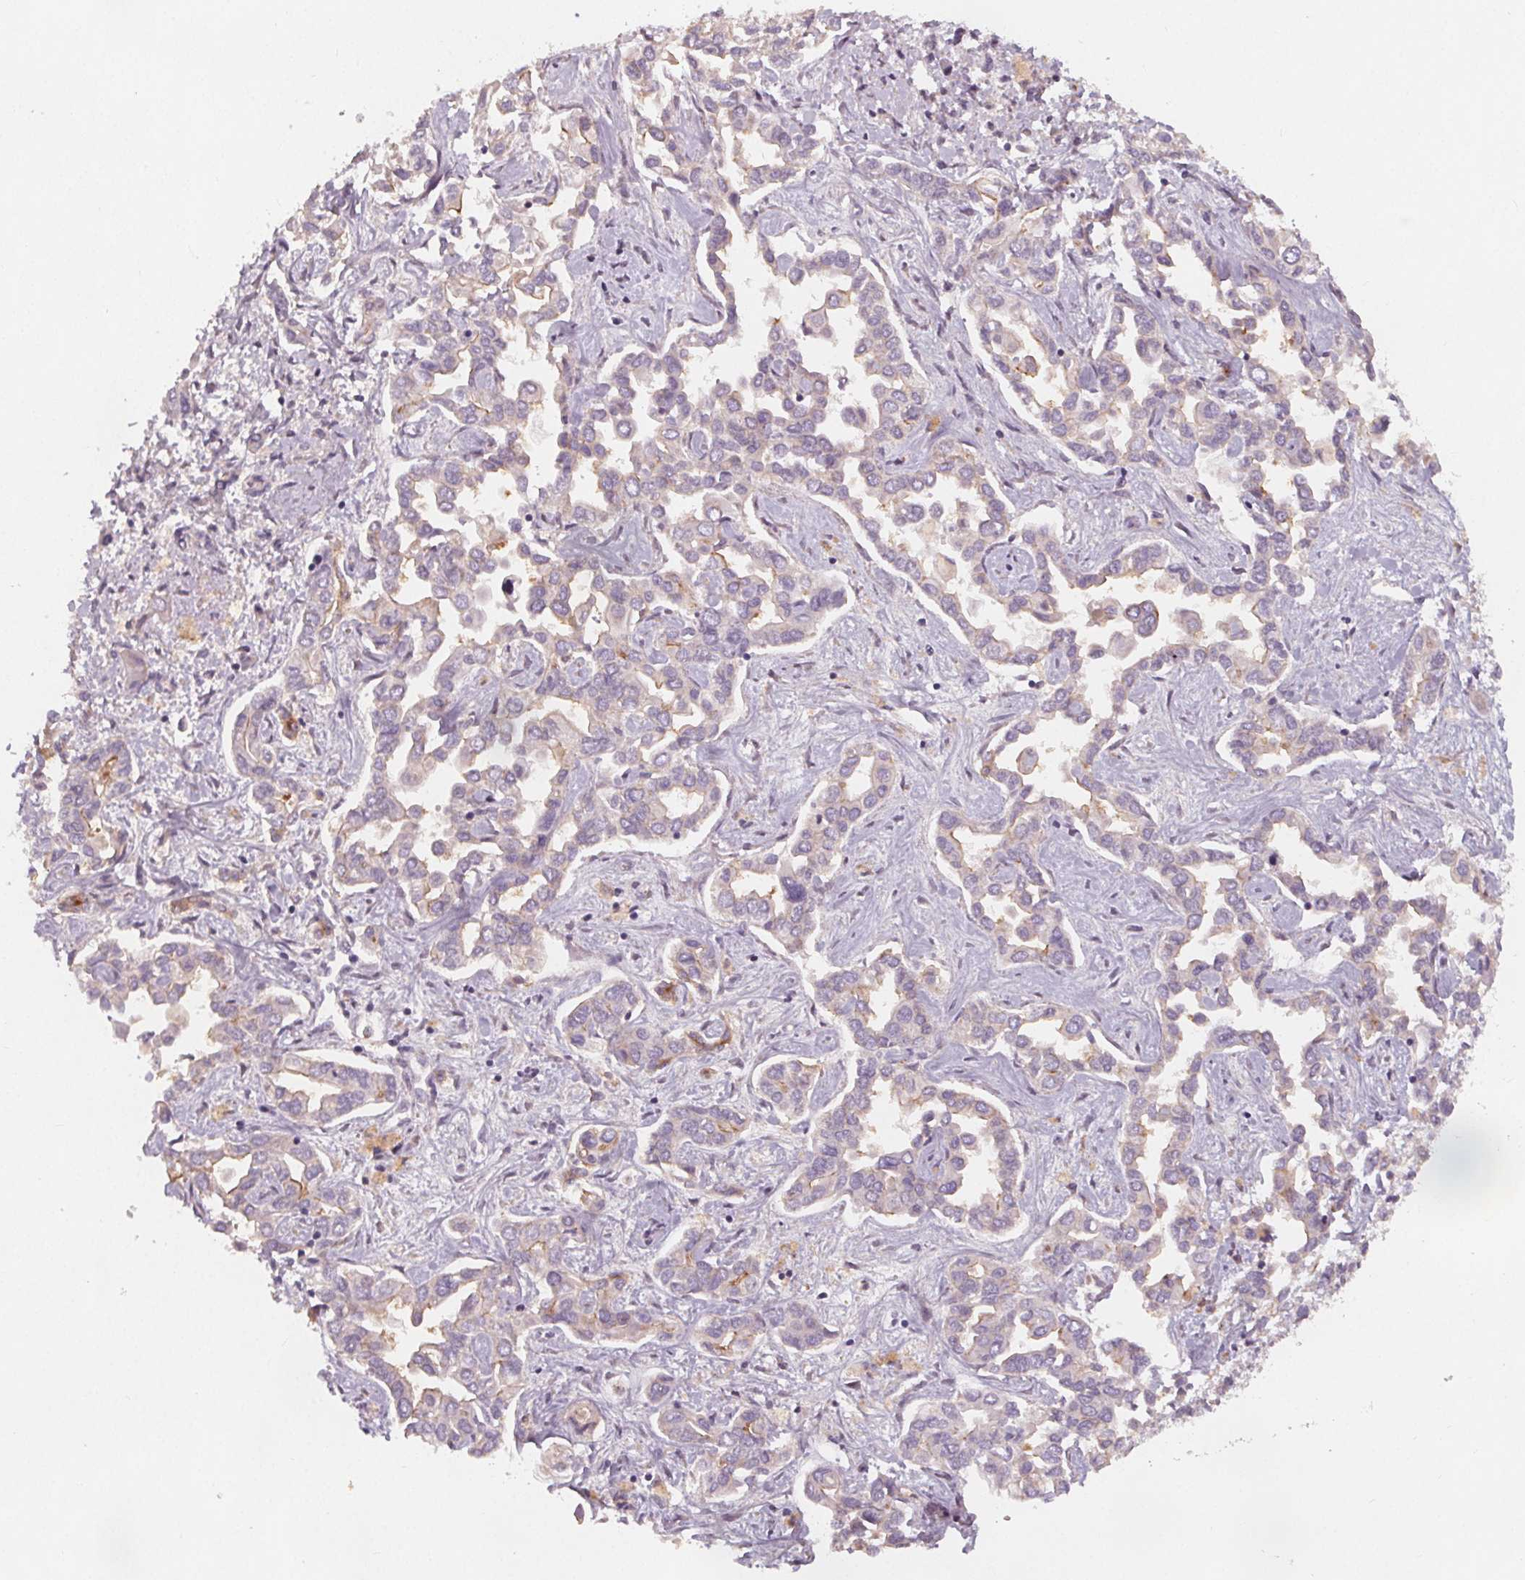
{"staining": {"intensity": "weak", "quantity": "<25%", "location": "cytoplasmic/membranous"}, "tissue": "liver cancer", "cell_type": "Tumor cells", "image_type": "cancer", "snomed": [{"axis": "morphology", "description": "Cholangiocarcinoma"}, {"axis": "topography", "description": "Liver"}], "caption": "The immunohistochemistry photomicrograph has no significant expression in tumor cells of liver cholangiocarcinoma tissue. (DAB (3,3'-diaminobenzidine) immunohistochemistry visualized using brightfield microscopy, high magnification).", "gene": "VNN1", "patient": {"sex": "female", "age": 64}}